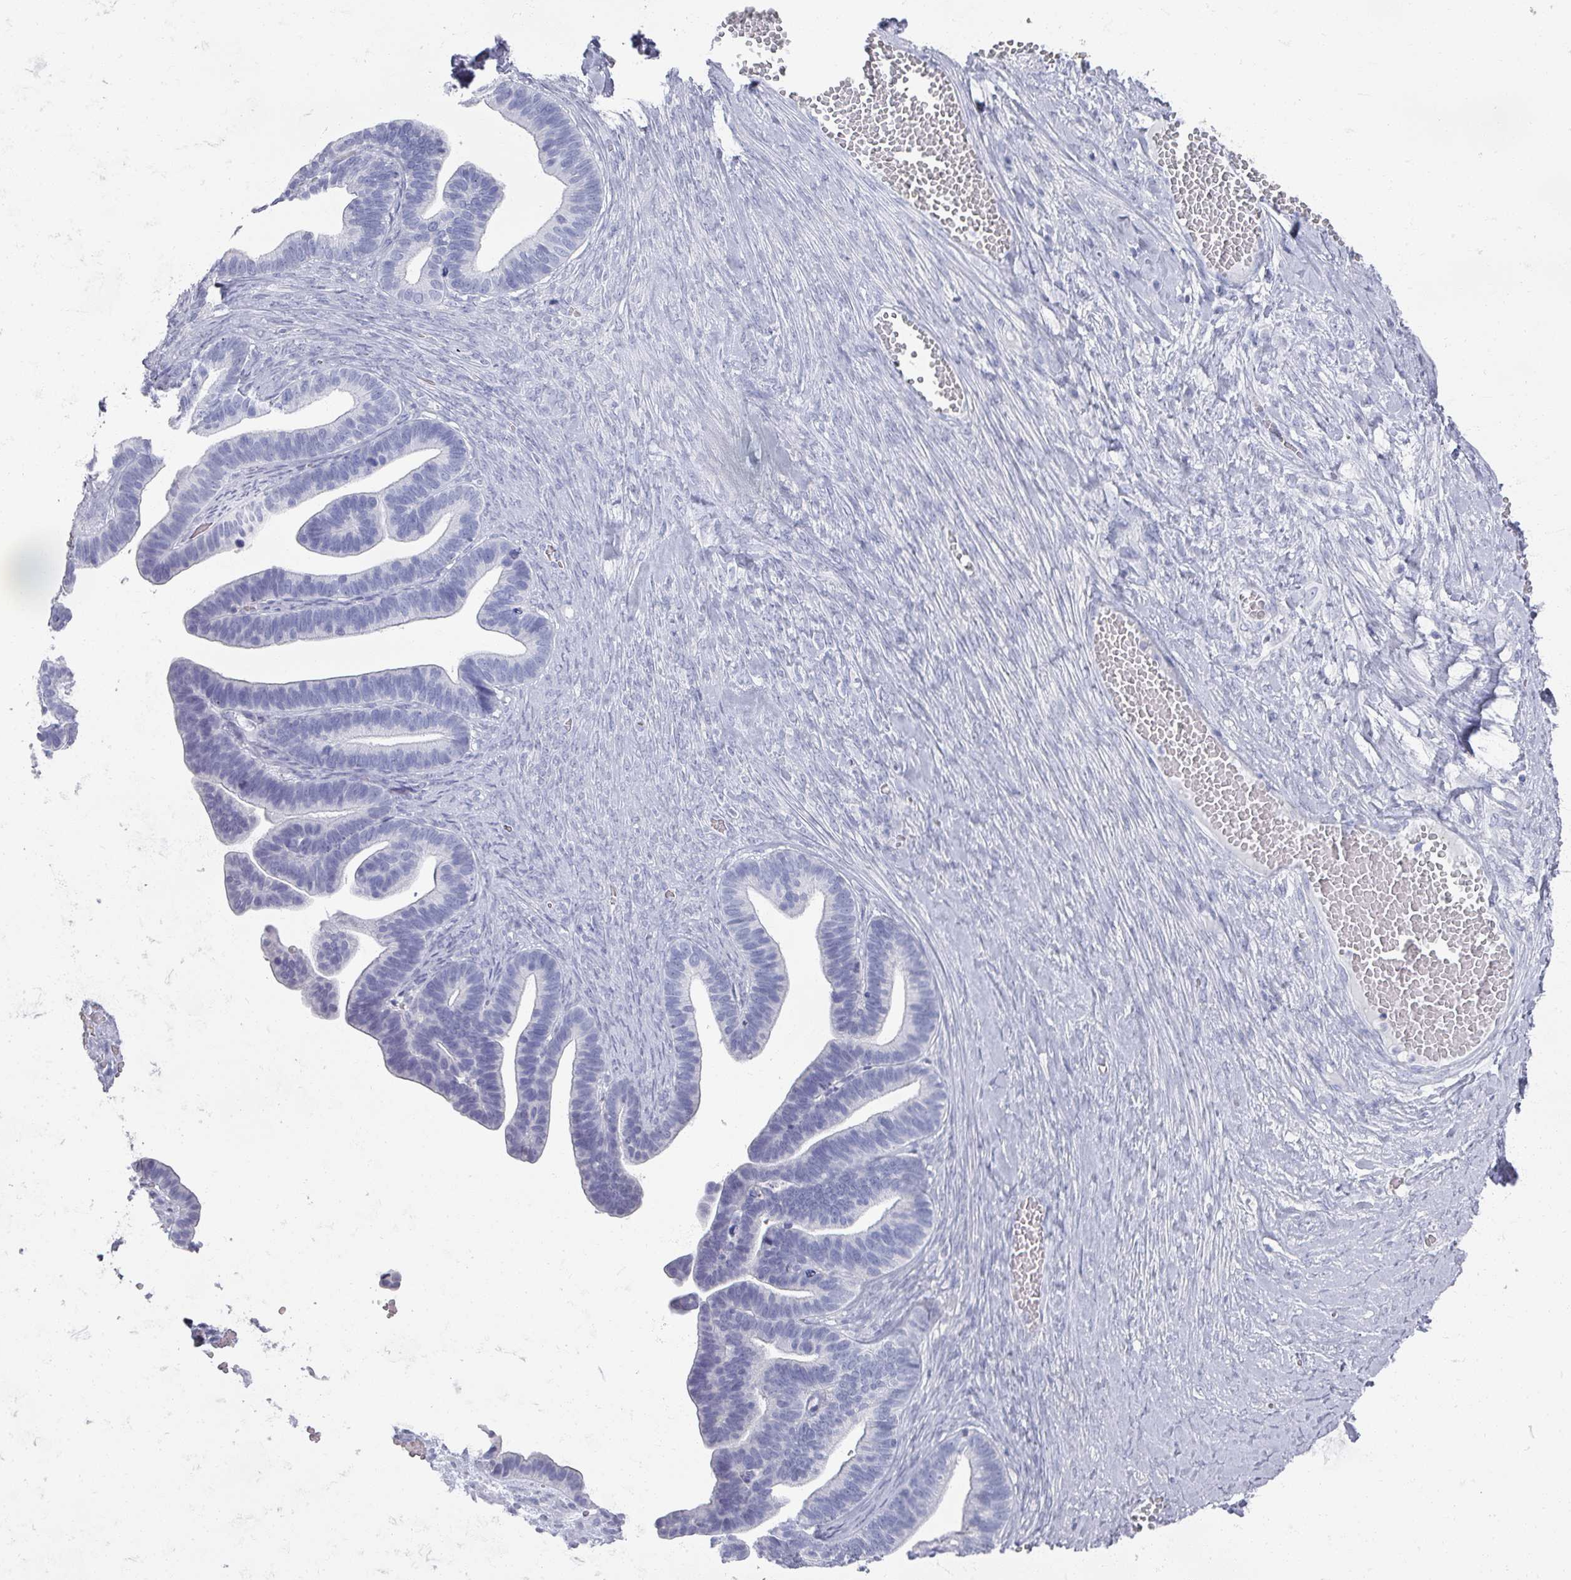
{"staining": {"intensity": "negative", "quantity": "none", "location": "none"}, "tissue": "ovarian cancer", "cell_type": "Tumor cells", "image_type": "cancer", "snomed": [{"axis": "morphology", "description": "Cystadenocarcinoma, serous, NOS"}, {"axis": "topography", "description": "Ovary"}], "caption": "Immunohistochemical staining of human ovarian cancer (serous cystadenocarcinoma) exhibits no significant positivity in tumor cells.", "gene": "OMG", "patient": {"sex": "female", "age": 56}}